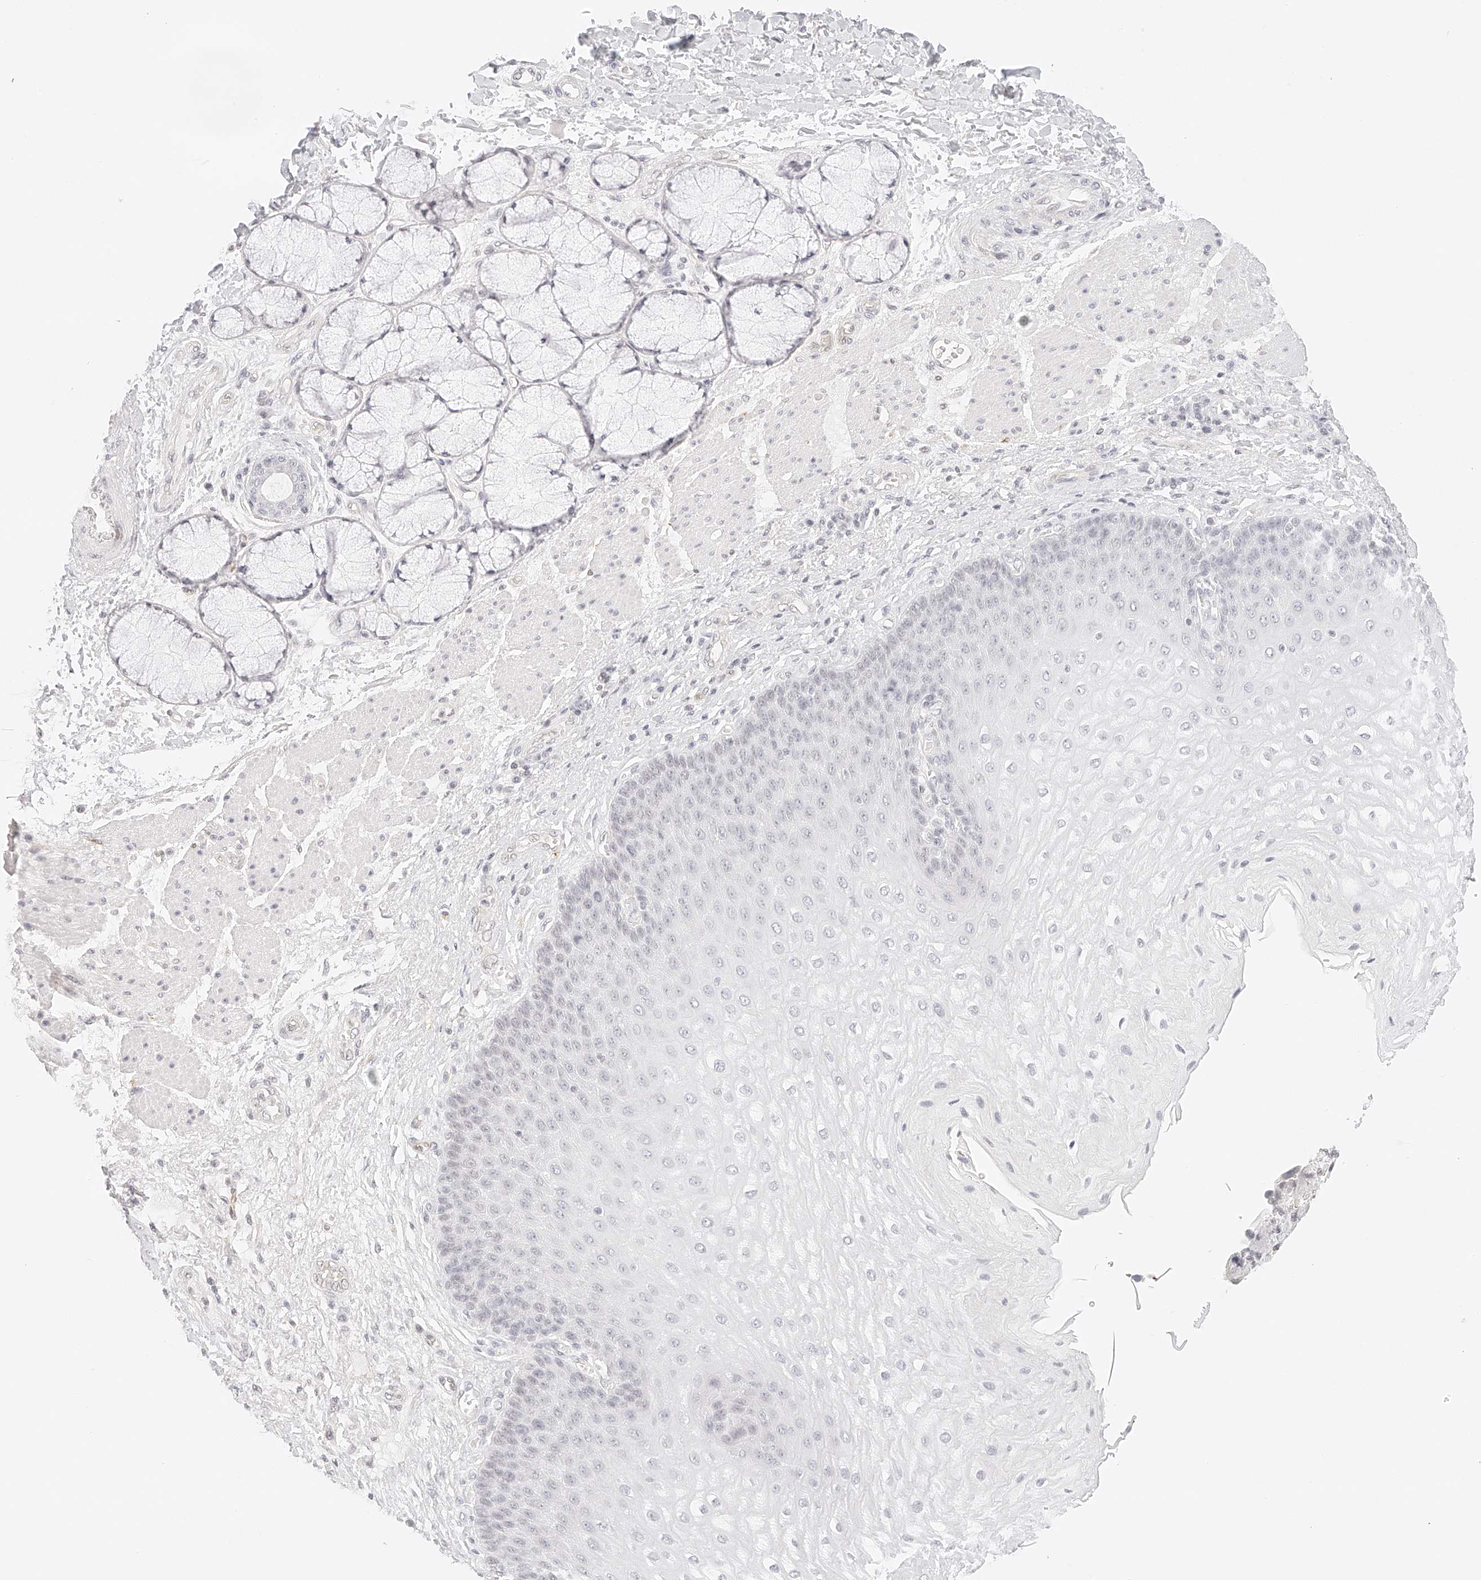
{"staining": {"intensity": "negative", "quantity": "none", "location": "none"}, "tissue": "esophagus", "cell_type": "Squamous epithelial cells", "image_type": "normal", "snomed": [{"axis": "morphology", "description": "Normal tissue, NOS"}, {"axis": "topography", "description": "Esophagus"}], "caption": "High magnification brightfield microscopy of normal esophagus stained with DAB (brown) and counterstained with hematoxylin (blue): squamous epithelial cells show no significant staining. The staining is performed using DAB brown chromogen with nuclei counter-stained in using hematoxylin.", "gene": "ZFP69", "patient": {"sex": "male", "age": 54}}